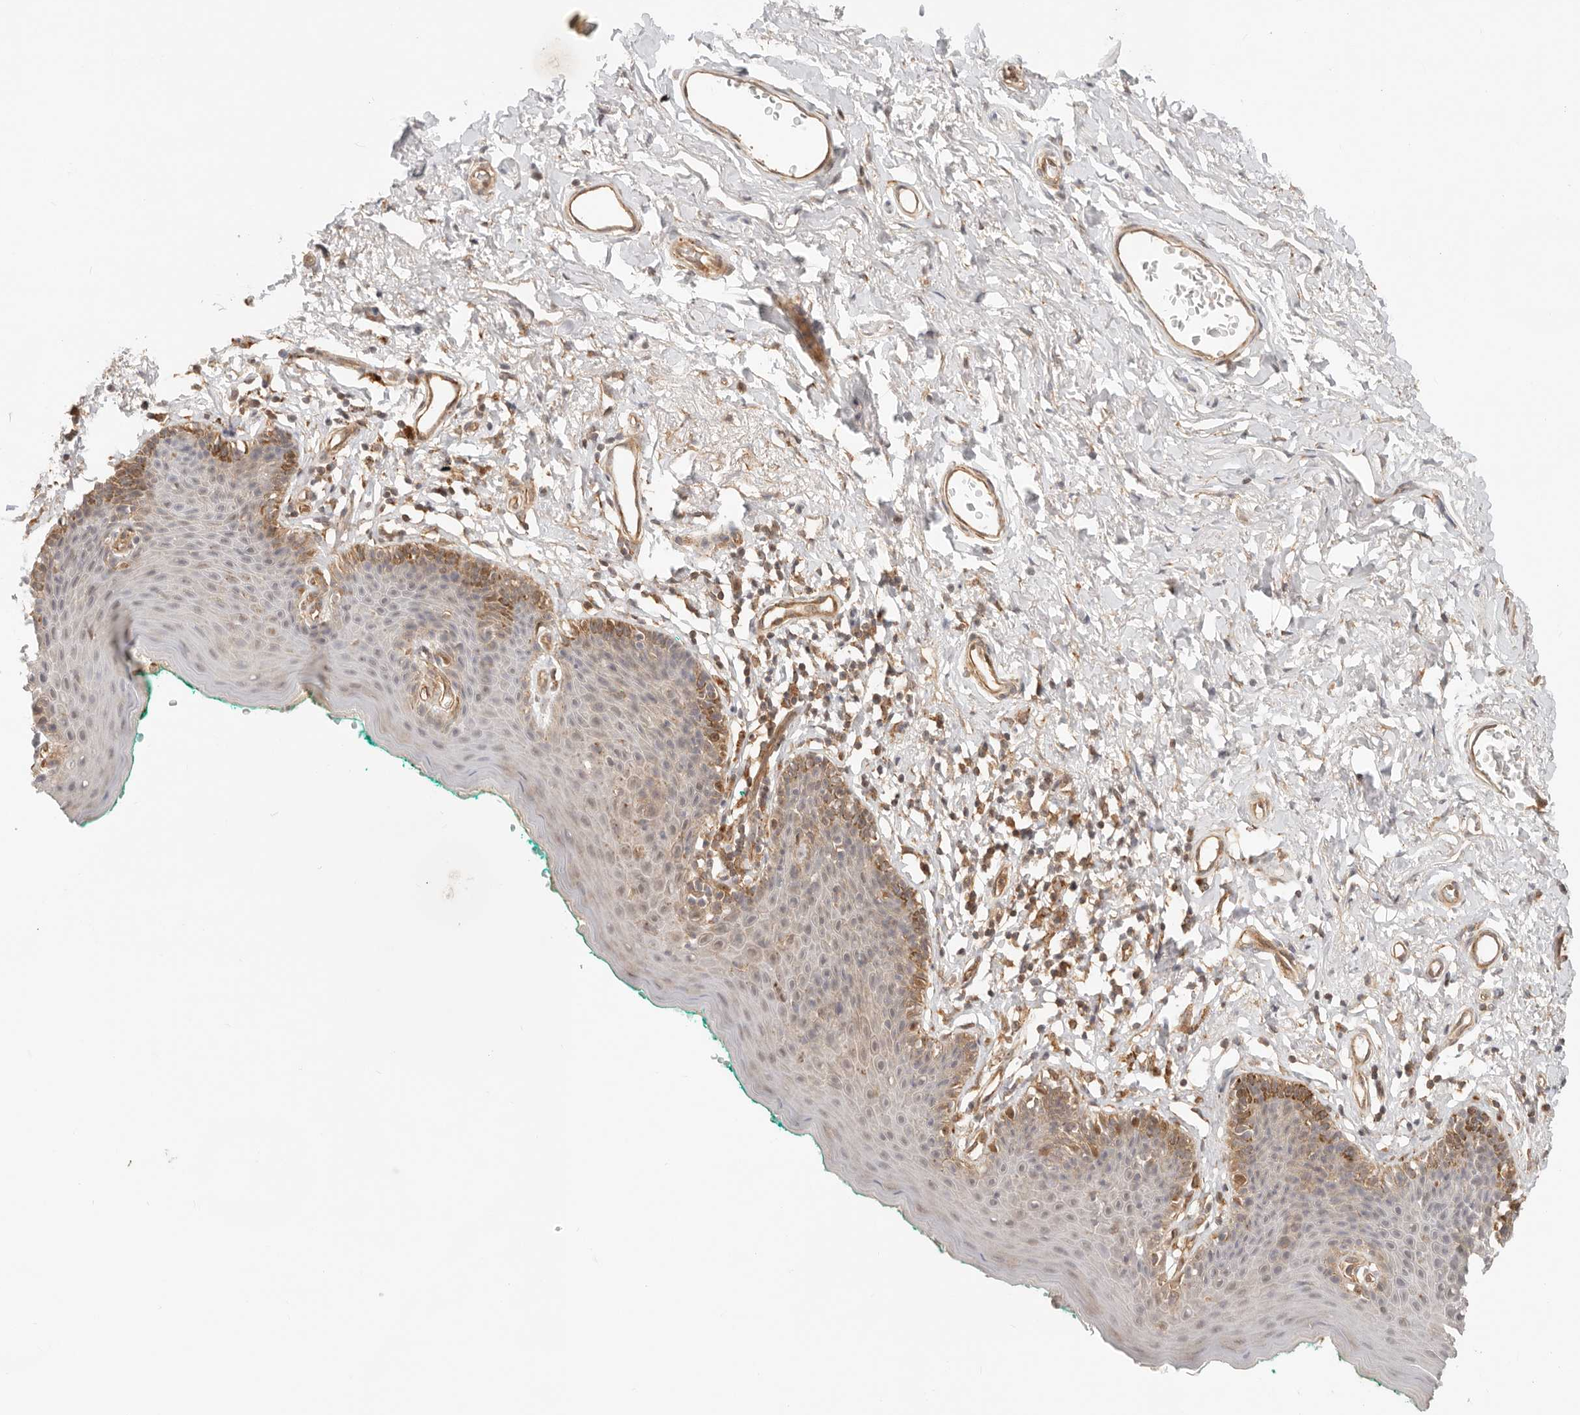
{"staining": {"intensity": "moderate", "quantity": "<25%", "location": "cytoplasmic/membranous"}, "tissue": "skin", "cell_type": "Epidermal cells", "image_type": "normal", "snomed": [{"axis": "morphology", "description": "Normal tissue, NOS"}, {"axis": "topography", "description": "Vulva"}], "caption": "IHC of unremarkable human skin demonstrates low levels of moderate cytoplasmic/membranous positivity in approximately <25% of epidermal cells. The staining is performed using DAB (3,3'-diaminobenzidine) brown chromogen to label protein expression. The nuclei are counter-stained blue using hematoxylin.", "gene": "HEXD", "patient": {"sex": "female", "age": 66}}